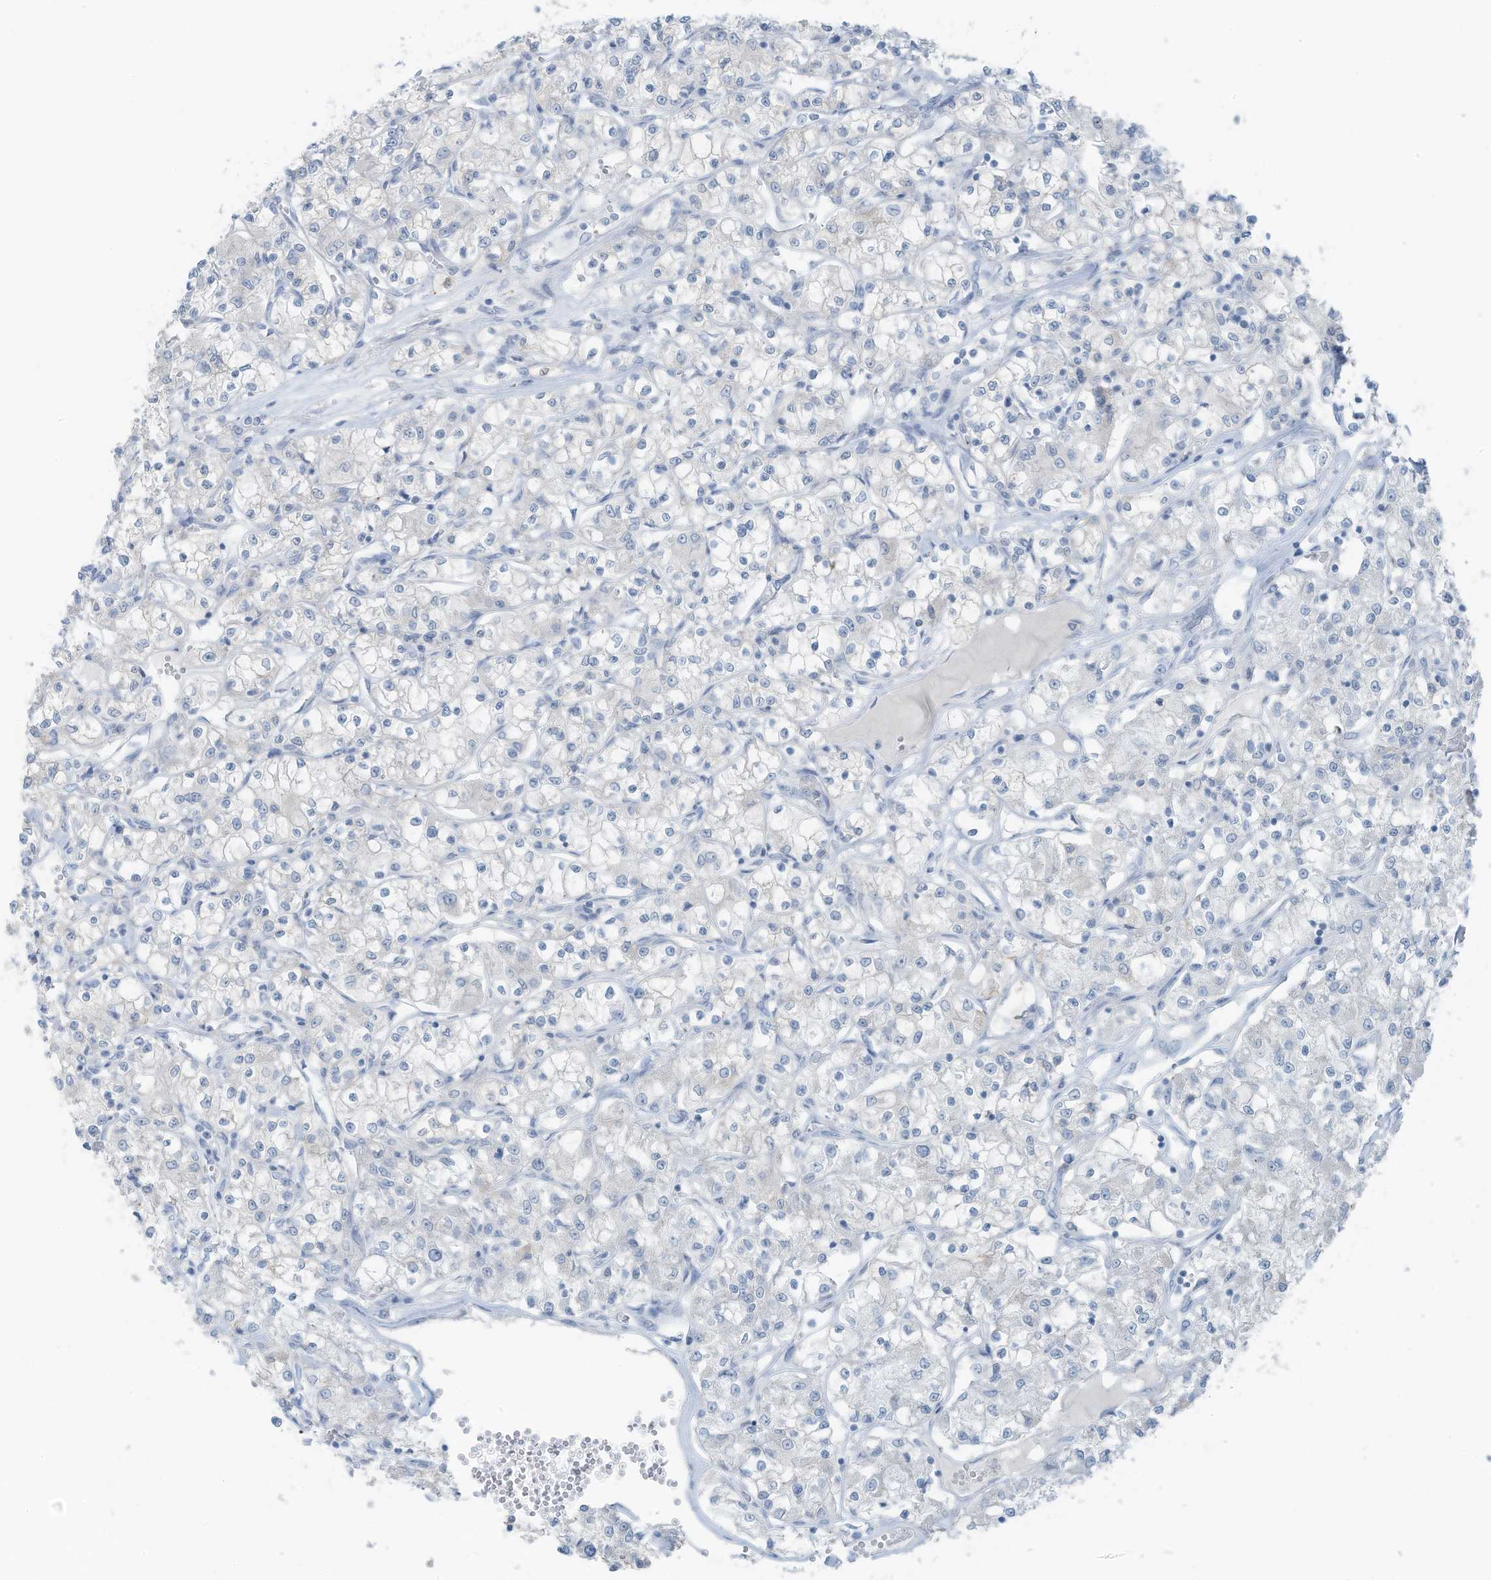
{"staining": {"intensity": "negative", "quantity": "none", "location": "none"}, "tissue": "renal cancer", "cell_type": "Tumor cells", "image_type": "cancer", "snomed": [{"axis": "morphology", "description": "Adenocarcinoma, NOS"}, {"axis": "topography", "description": "Kidney"}], "caption": "Immunohistochemistry photomicrograph of neoplastic tissue: renal adenocarcinoma stained with DAB (3,3'-diaminobenzidine) exhibits no significant protein expression in tumor cells.", "gene": "SLC25A43", "patient": {"sex": "female", "age": 59}}